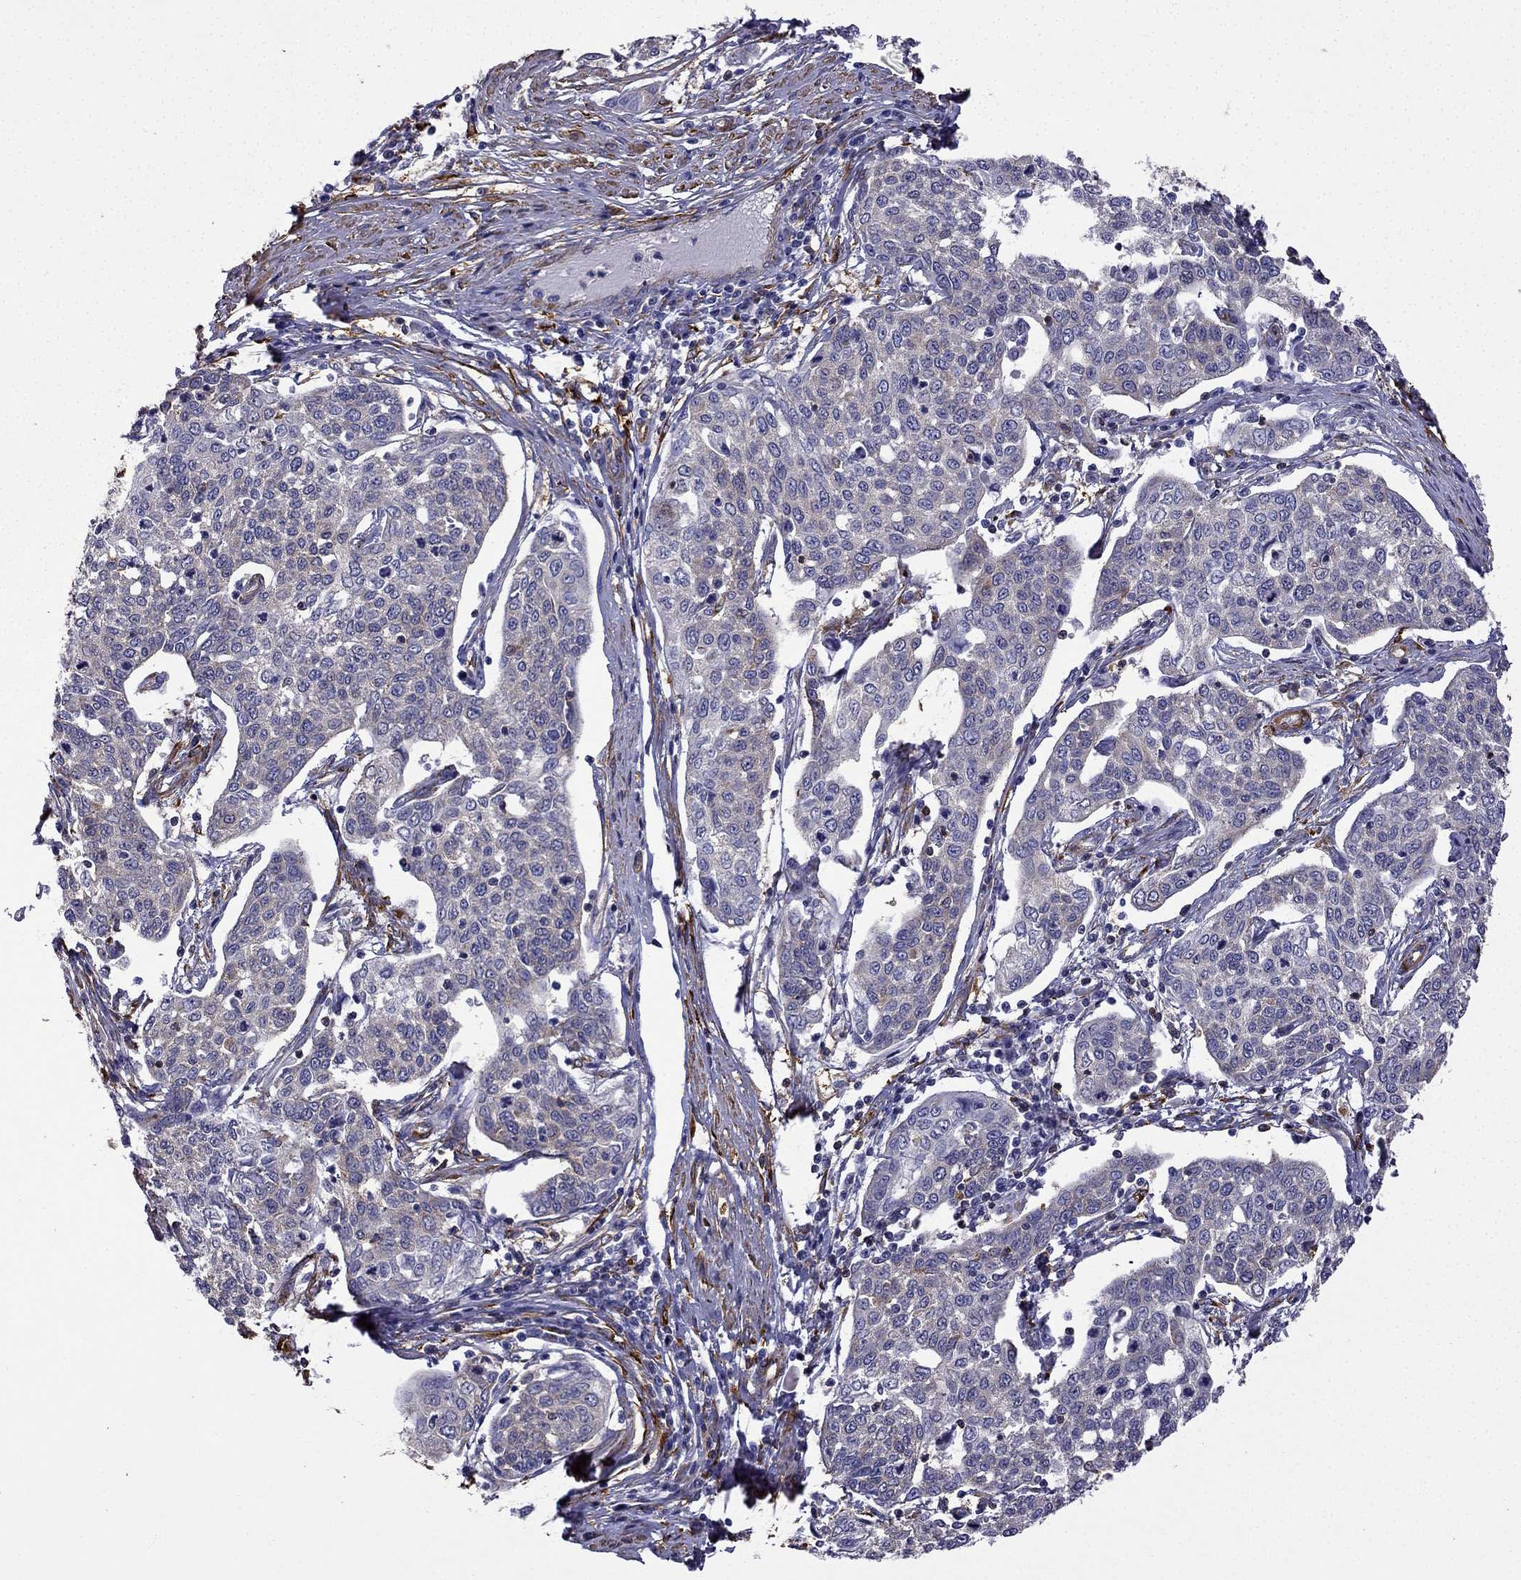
{"staining": {"intensity": "weak", "quantity": "<25%", "location": "cytoplasmic/membranous"}, "tissue": "cervical cancer", "cell_type": "Tumor cells", "image_type": "cancer", "snomed": [{"axis": "morphology", "description": "Squamous cell carcinoma, NOS"}, {"axis": "topography", "description": "Cervix"}], "caption": "This is an immunohistochemistry histopathology image of squamous cell carcinoma (cervical). There is no positivity in tumor cells.", "gene": "MAP4", "patient": {"sex": "female", "age": 34}}